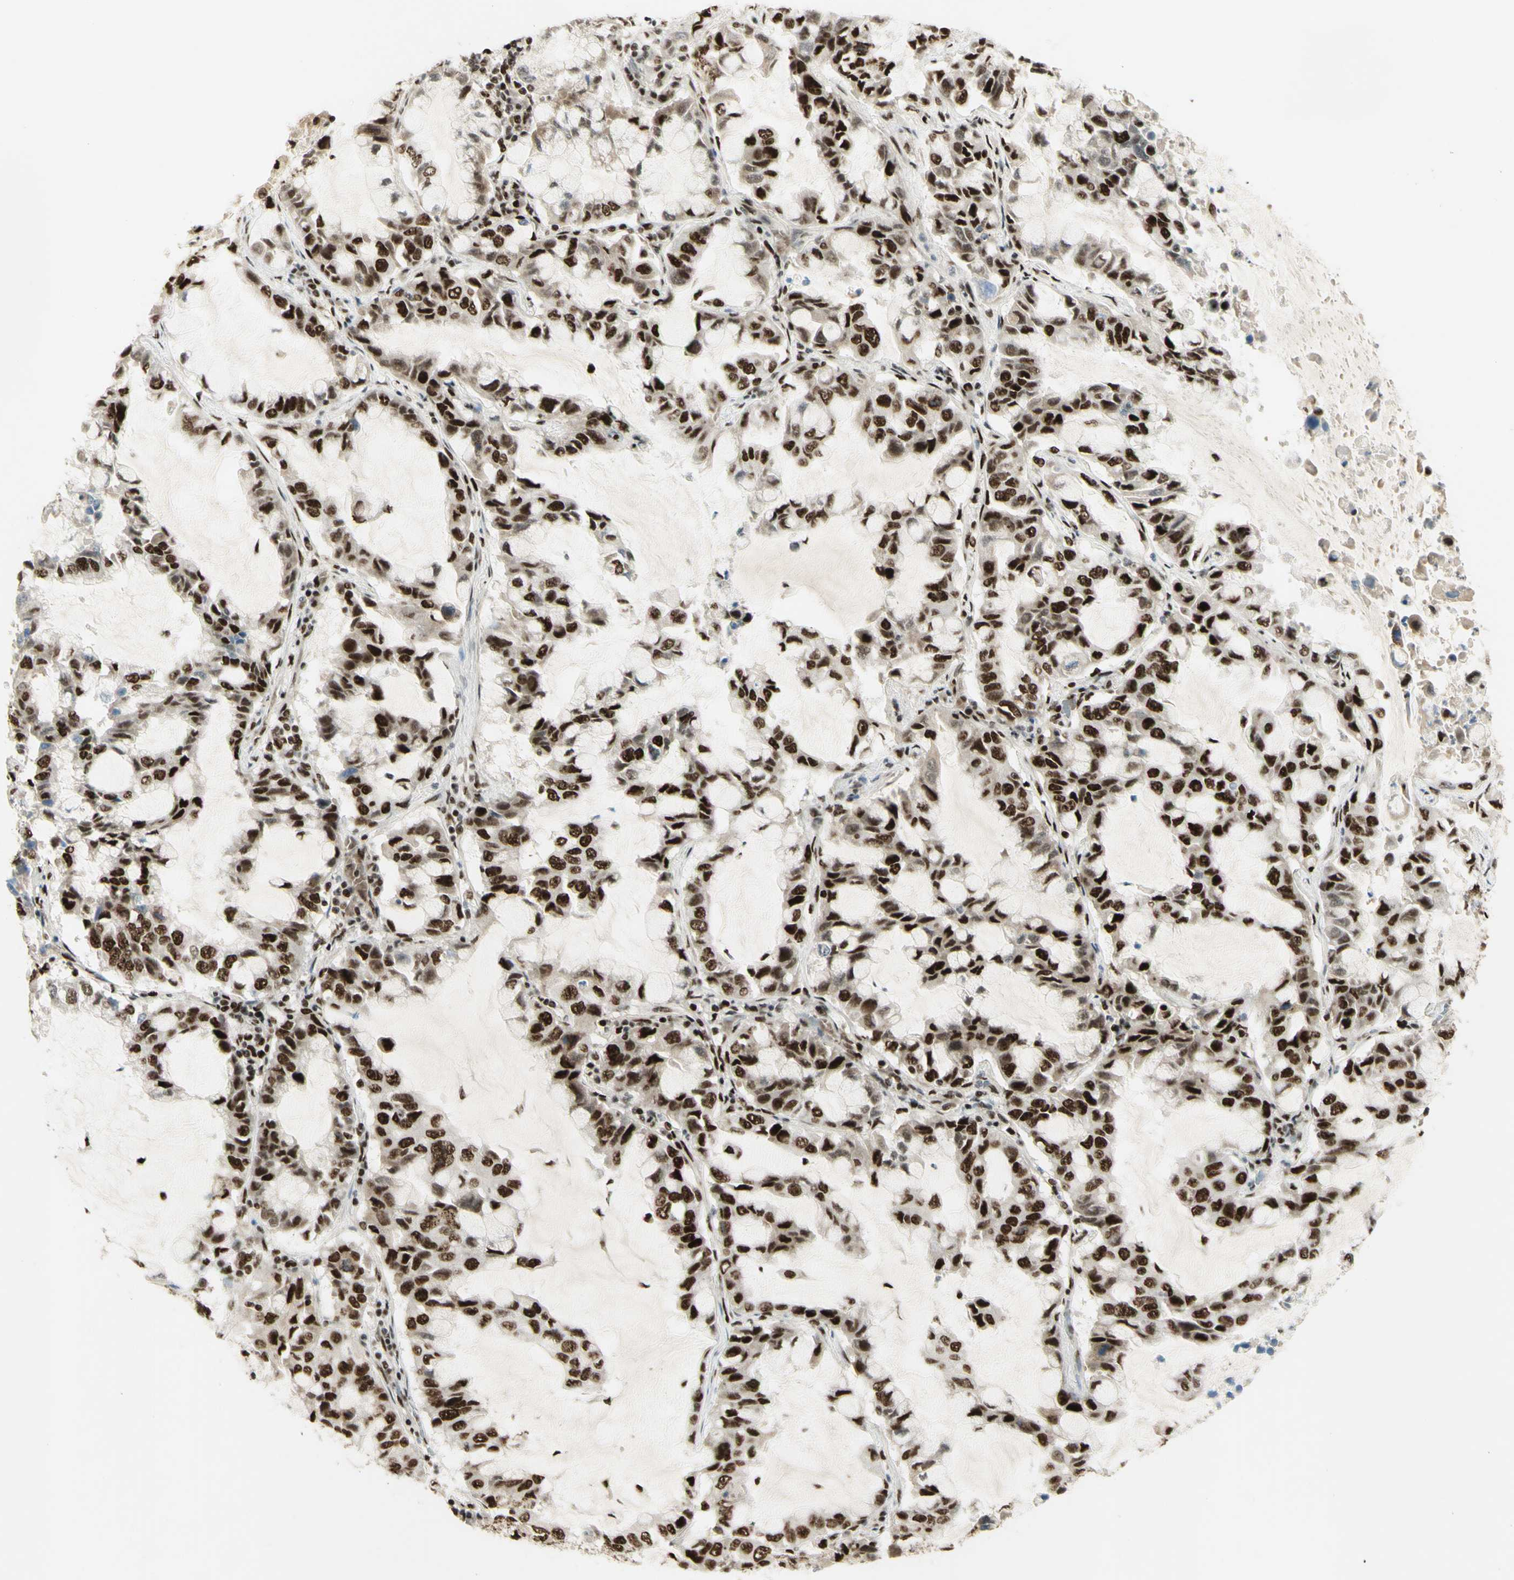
{"staining": {"intensity": "strong", "quantity": ">75%", "location": "nuclear"}, "tissue": "lung cancer", "cell_type": "Tumor cells", "image_type": "cancer", "snomed": [{"axis": "morphology", "description": "Adenocarcinoma, NOS"}, {"axis": "topography", "description": "Lung"}], "caption": "Strong nuclear protein staining is identified in approximately >75% of tumor cells in lung cancer (adenocarcinoma). Using DAB (3,3'-diaminobenzidine) (brown) and hematoxylin (blue) stains, captured at high magnification using brightfield microscopy.", "gene": "DHX9", "patient": {"sex": "male", "age": 64}}